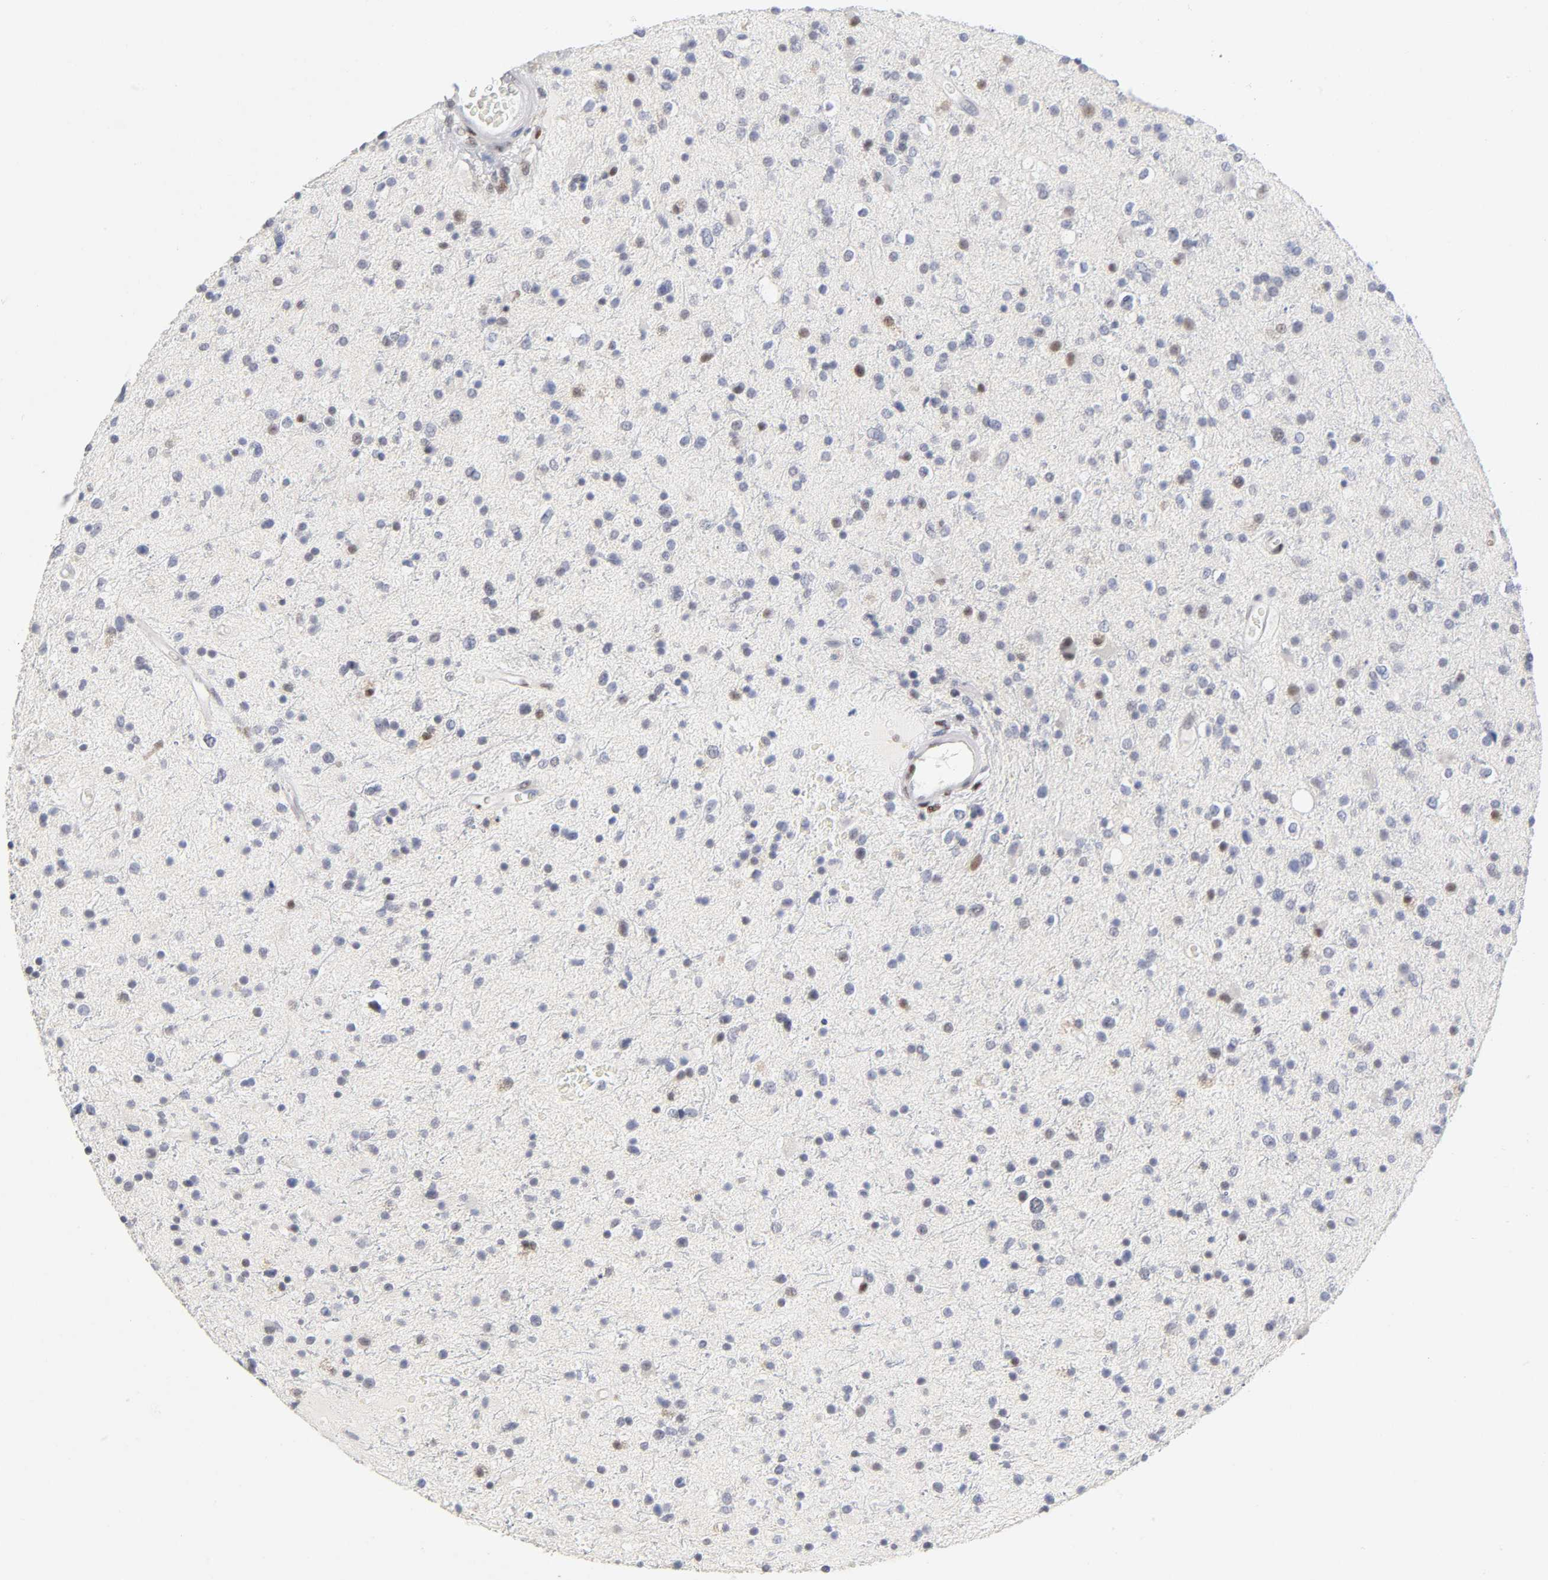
{"staining": {"intensity": "moderate", "quantity": "<25%", "location": "nuclear"}, "tissue": "glioma", "cell_type": "Tumor cells", "image_type": "cancer", "snomed": [{"axis": "morphology", "description": "Glioma, malignant, High grade"}, {"axis": "topography", "description": "Brain"}], "caption": "Moderate nuclear positivity is seen in about <25% of tumor cells in glioma.", "gene": "SP3", "patient": {"sex": "male", "age": 33}}